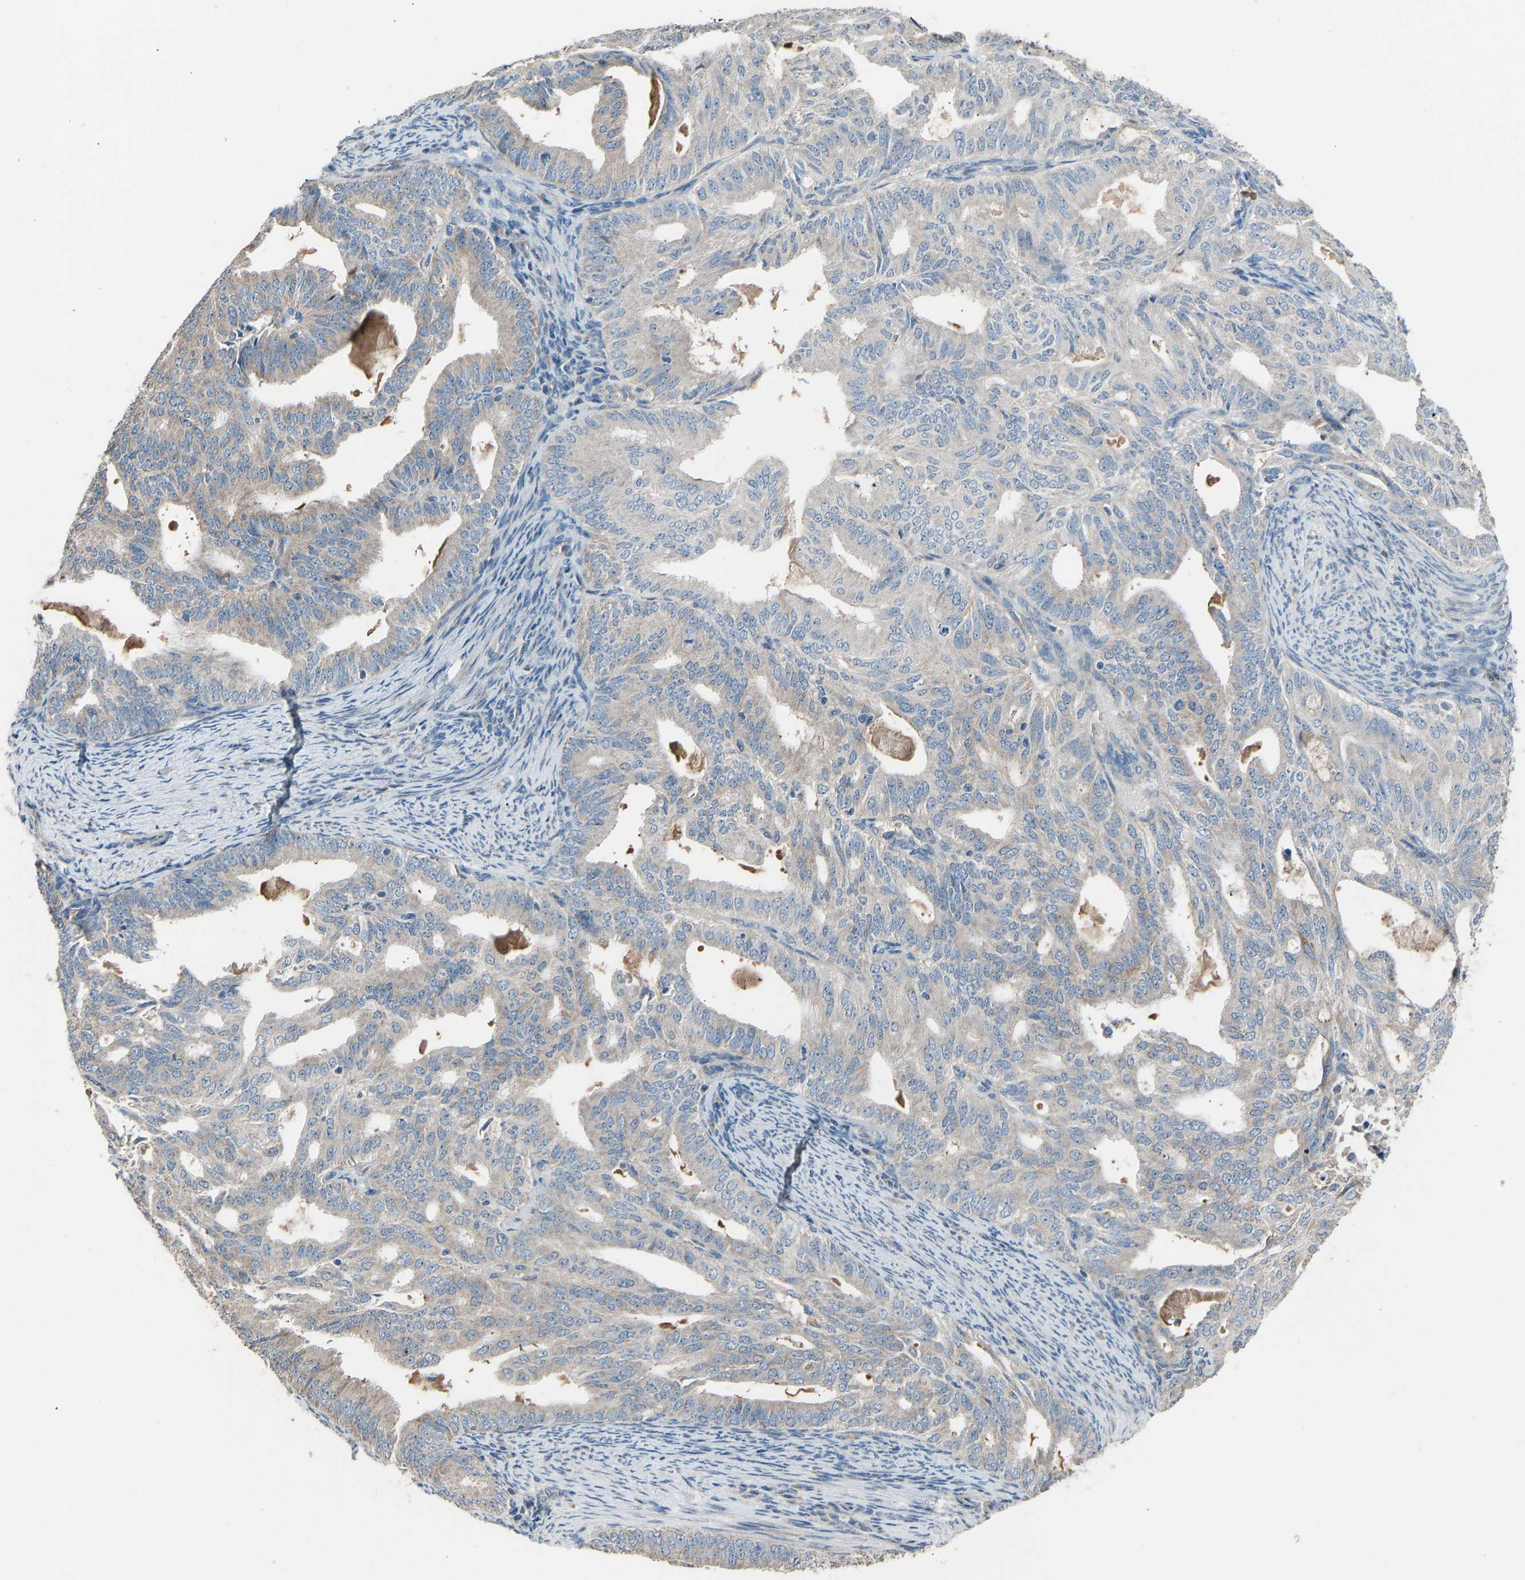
{"staining": {"intensity": "weak", "quantity": "<25%", "location": "cytoplasmic/membranous"}, "tissue": "endometrial cancer", "cell_type": "Tumor cells", "image_type": "cancer", "snomed": [{"axis": "morphology", "description": "Adenocarcinoma, NOS"}, {"axis": "topography", "description": "Endometrium"}], "caption": "Human endometrial adenocarcinoma stained for a protein using immunohistochemistry shows no expression in tumor cells.", "gene": "TGFBR3", "patient": {"sex": "female", "age": 58}}